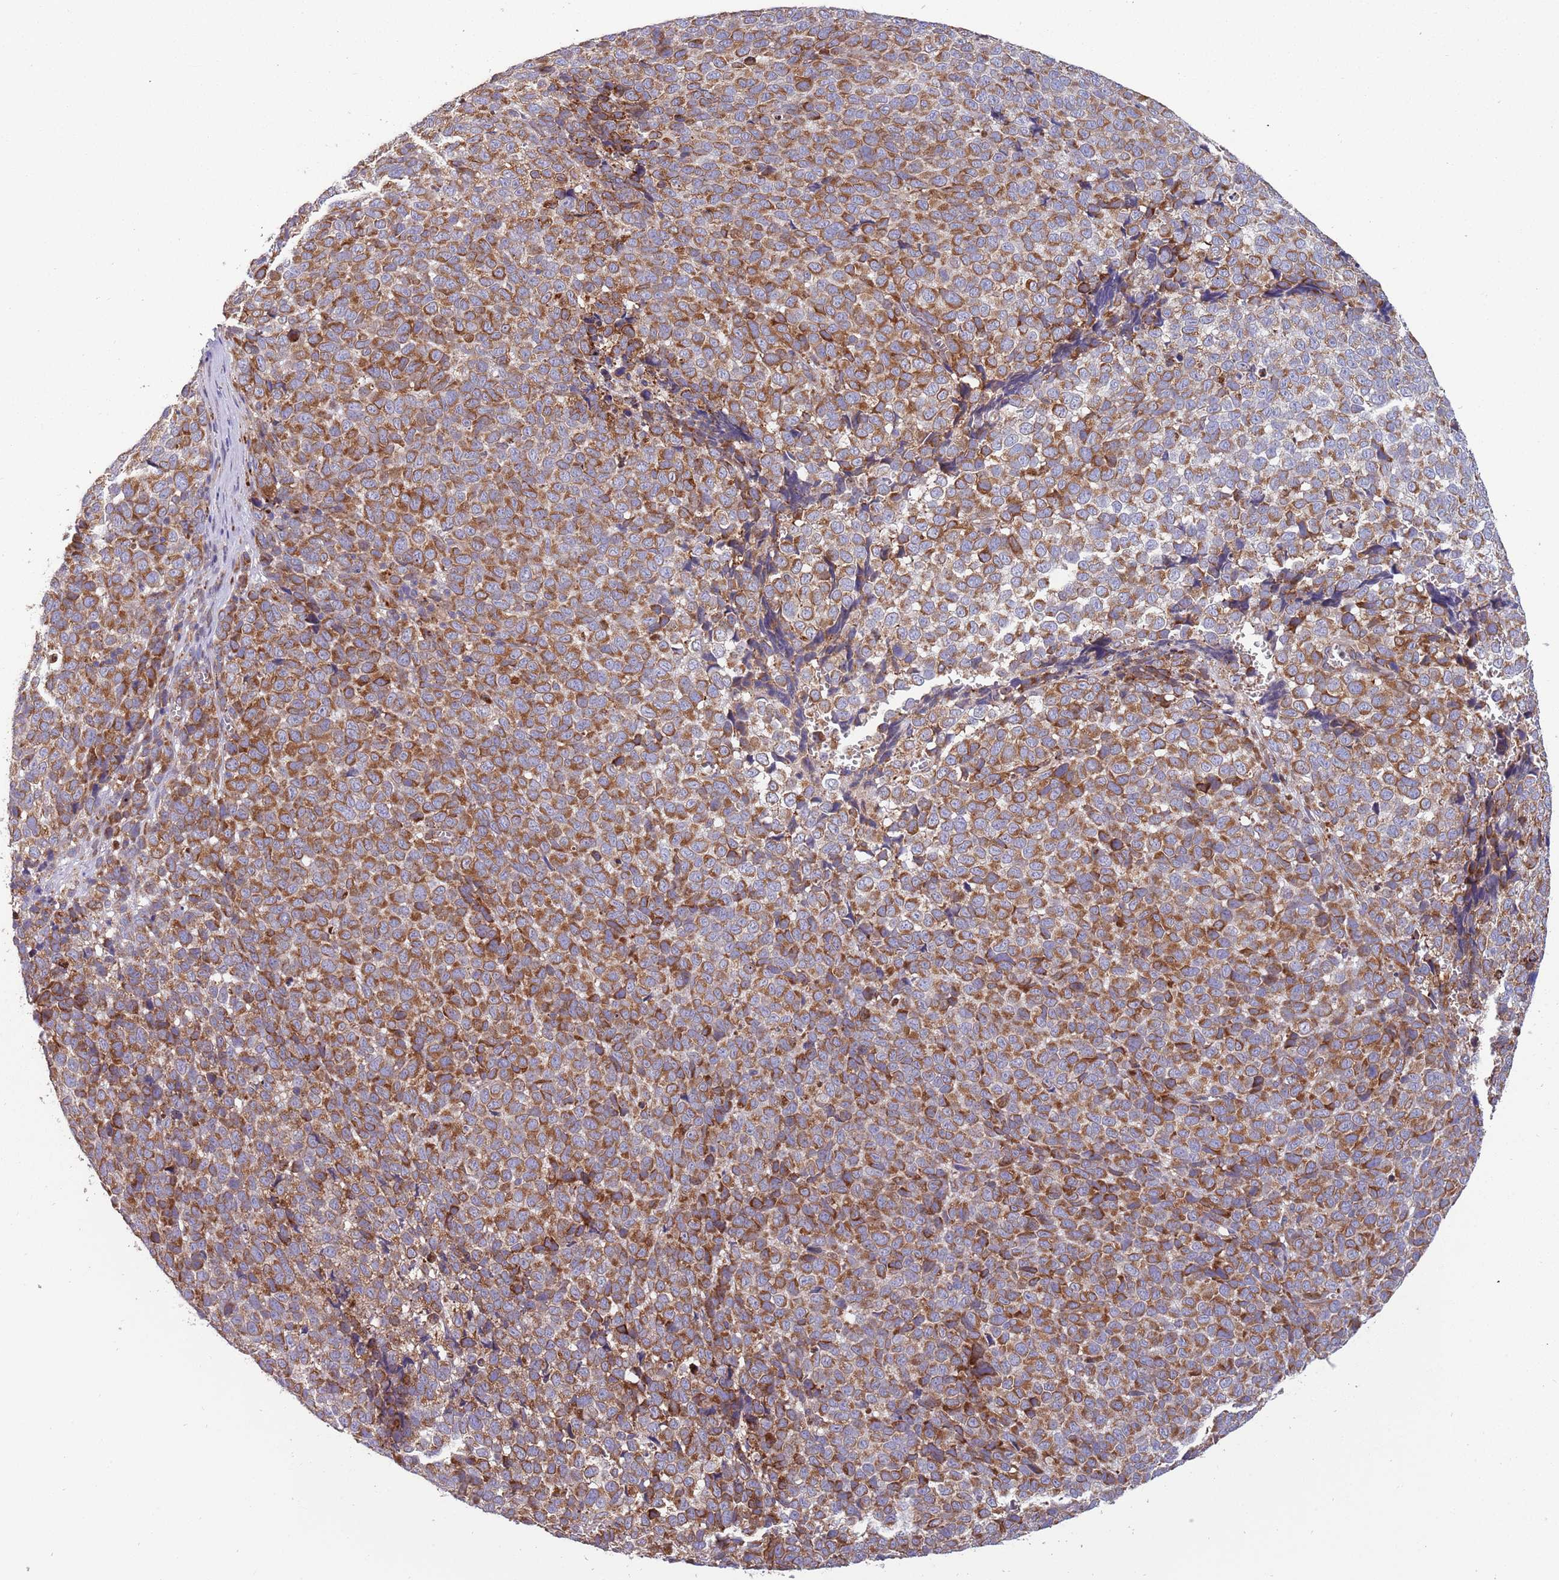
{"staining": {"intensity": "moderate", "quantity": ">75%", "location": "cytoplasmic/membranous"}, "tissue": "melanoma", "cell_type": "Tumor cells", "image_type": "cancer", "snomed": [{"axis": "morphology", "description": "Malignant melanoma, NOS"}, {"axis": "topography", "description": "Nose, NOS"}], "caption": "IHC (DAB) staining of malignant melanoma shows moderate cytoplasmic/membranous protein positivity in about >75% of tumor cells.", "gene": "ARMCX6", "patient": {"sex": "female", "age": 48}}